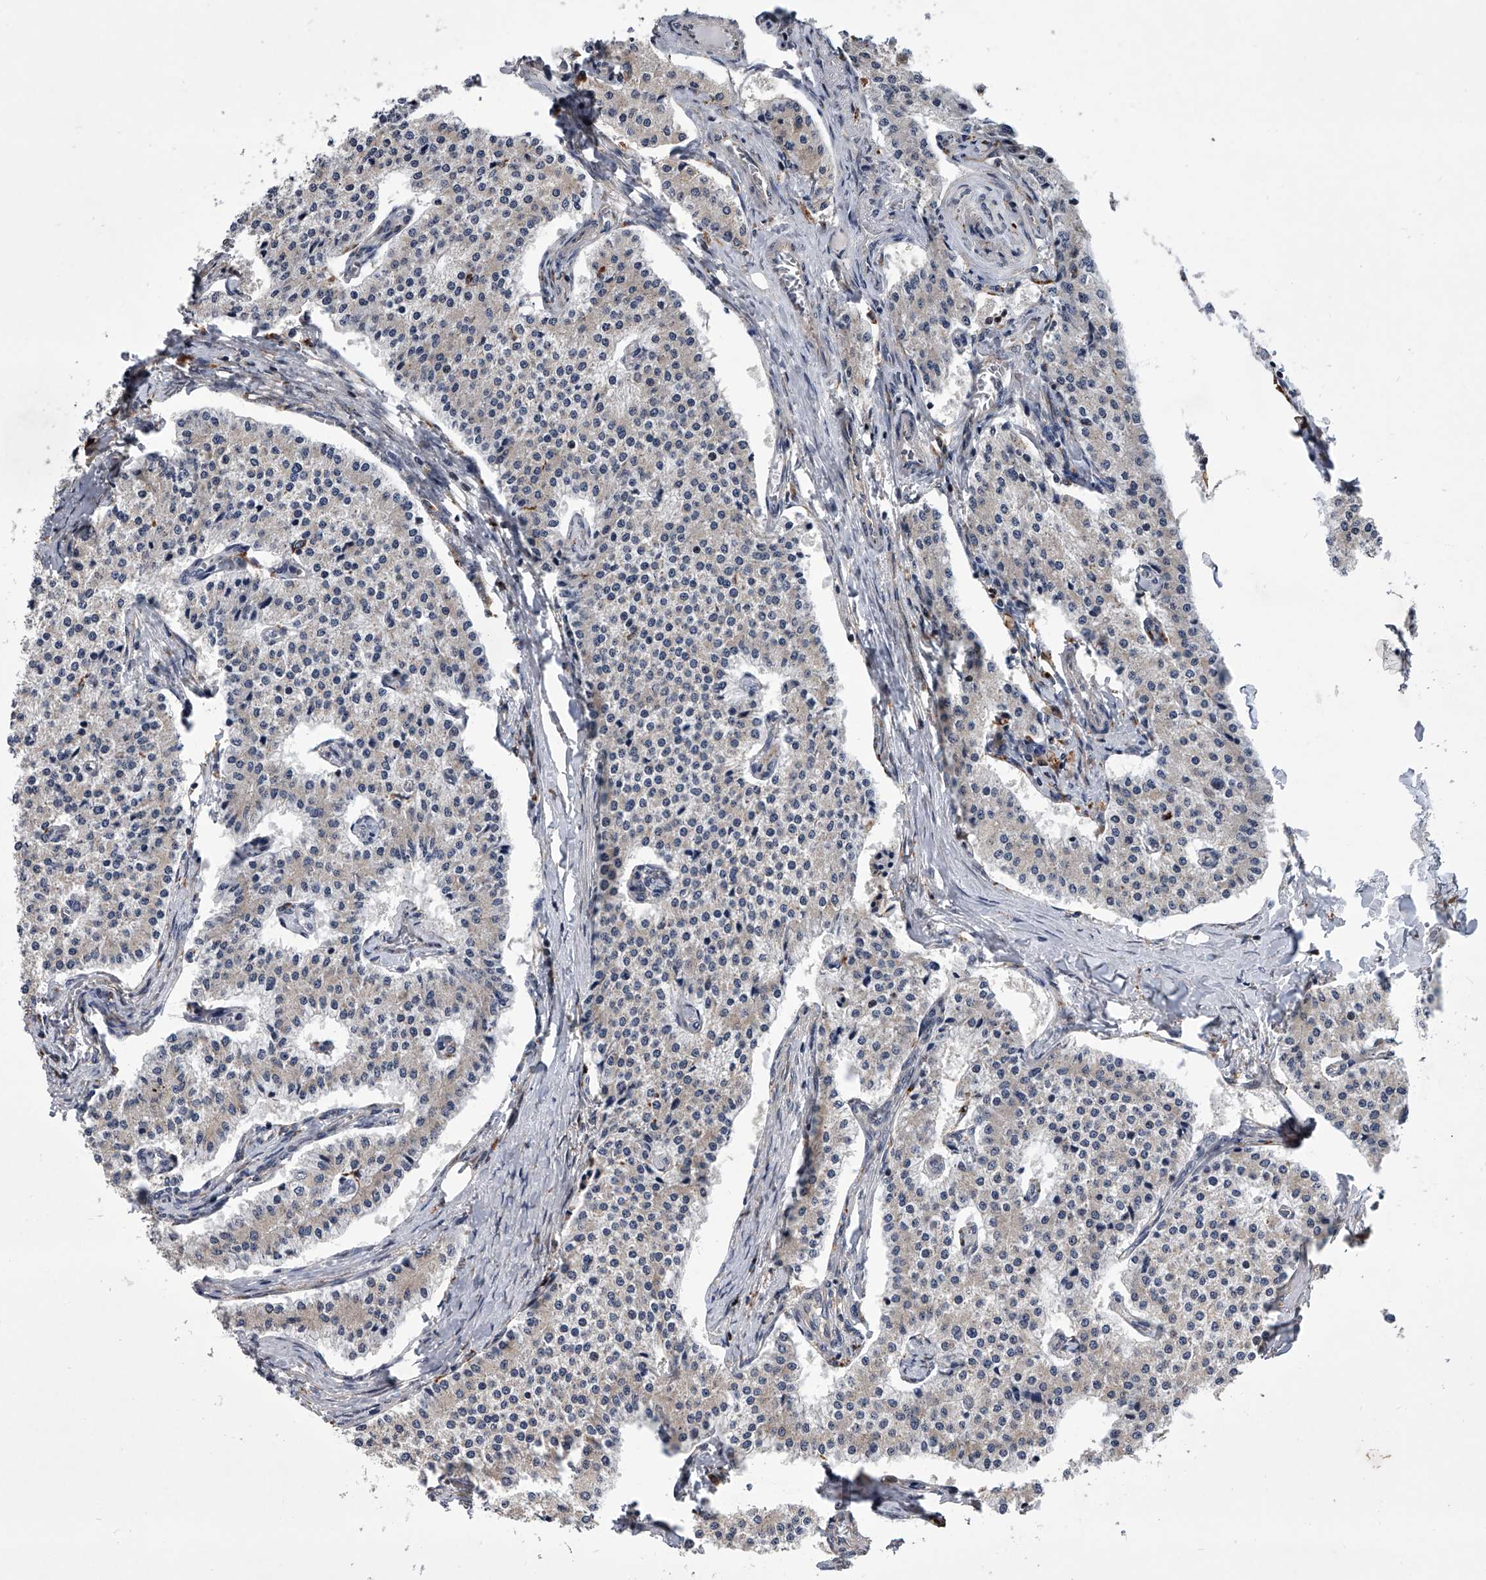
{"staining": {"intensity": "negative", "quantity": "none", "location": "none"}, "tissue": "carcinoid", "cell_type": "Tumor cells", "image_type": "cancer", "snomed": [{"axis": "morphology", "description": "Carcinoid, malignant, NOS"}, {"axis": "topography", "description": "Colon"}], "caption": "There is no significant positivity in tumor cells of carcinoid. Brightfield microscopy of IHC stained with DAB (brown) and hematoxylin (blue), captured at high magnification.", "gene": "TRIM8", "patient": {"sex": "female", "age": 52}}